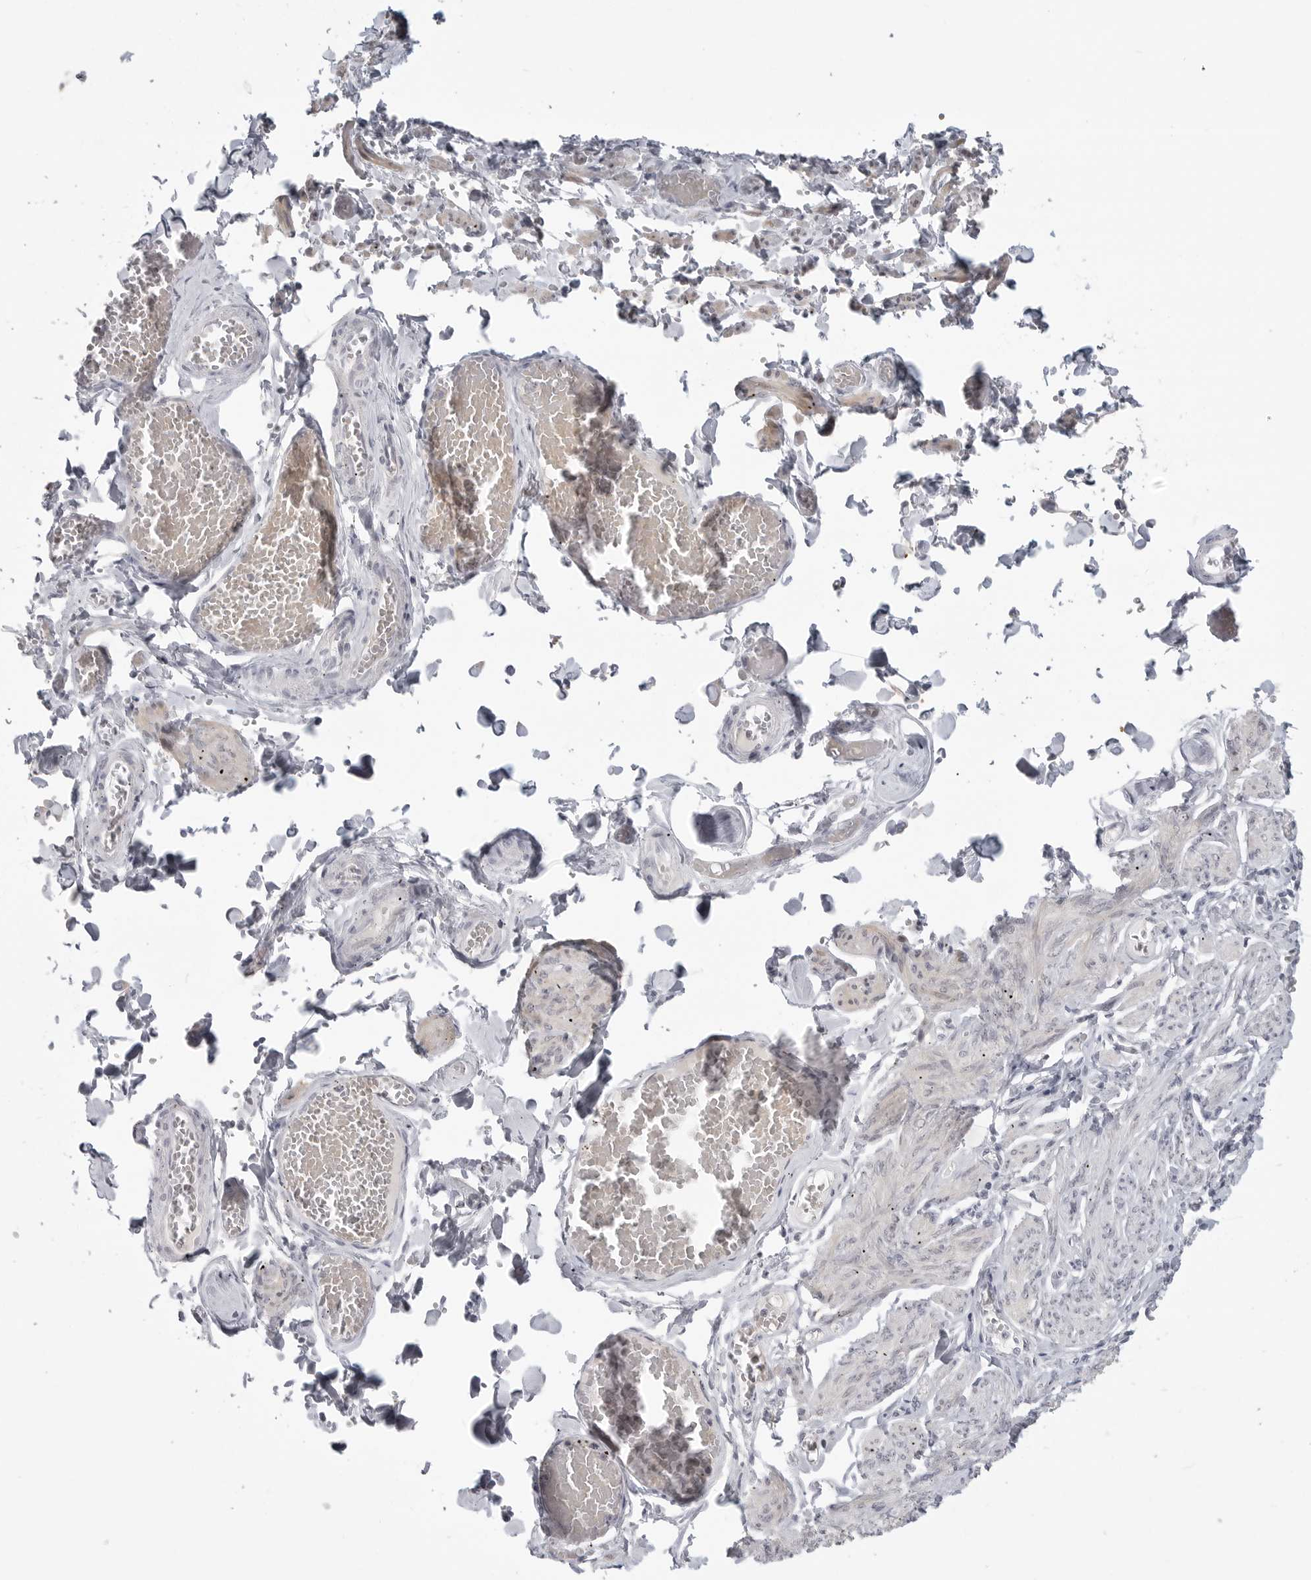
{"staining": {"intensity": "negative", "quantity": "none", "location": "none"}, "tissue": "adipose tissue", "cell_type": "Adipocytes", "image_type": "normal", "snomed": [{"axis": "morphology", "description": "Normal tissue, NOS"}, {"axis": "topography", "description": "Vascular tissue"}, {"axis": "topography", "description": "Fallopian tube"}, {"axis": "topography", "description": "Ovary"}], "caption": "DAB (3,3'-diaminobenzidine) immunohistochemical staining of benign adipose tissue reveals no significant expression in adipocytes. The staining is performed using DAB (3,3'-diaminobenzidine) brown chromogen with nuclei counter-stained in using hematoxylin.", "gene": "TCTN3", "patient": {"sex": "female", "age": 67}}